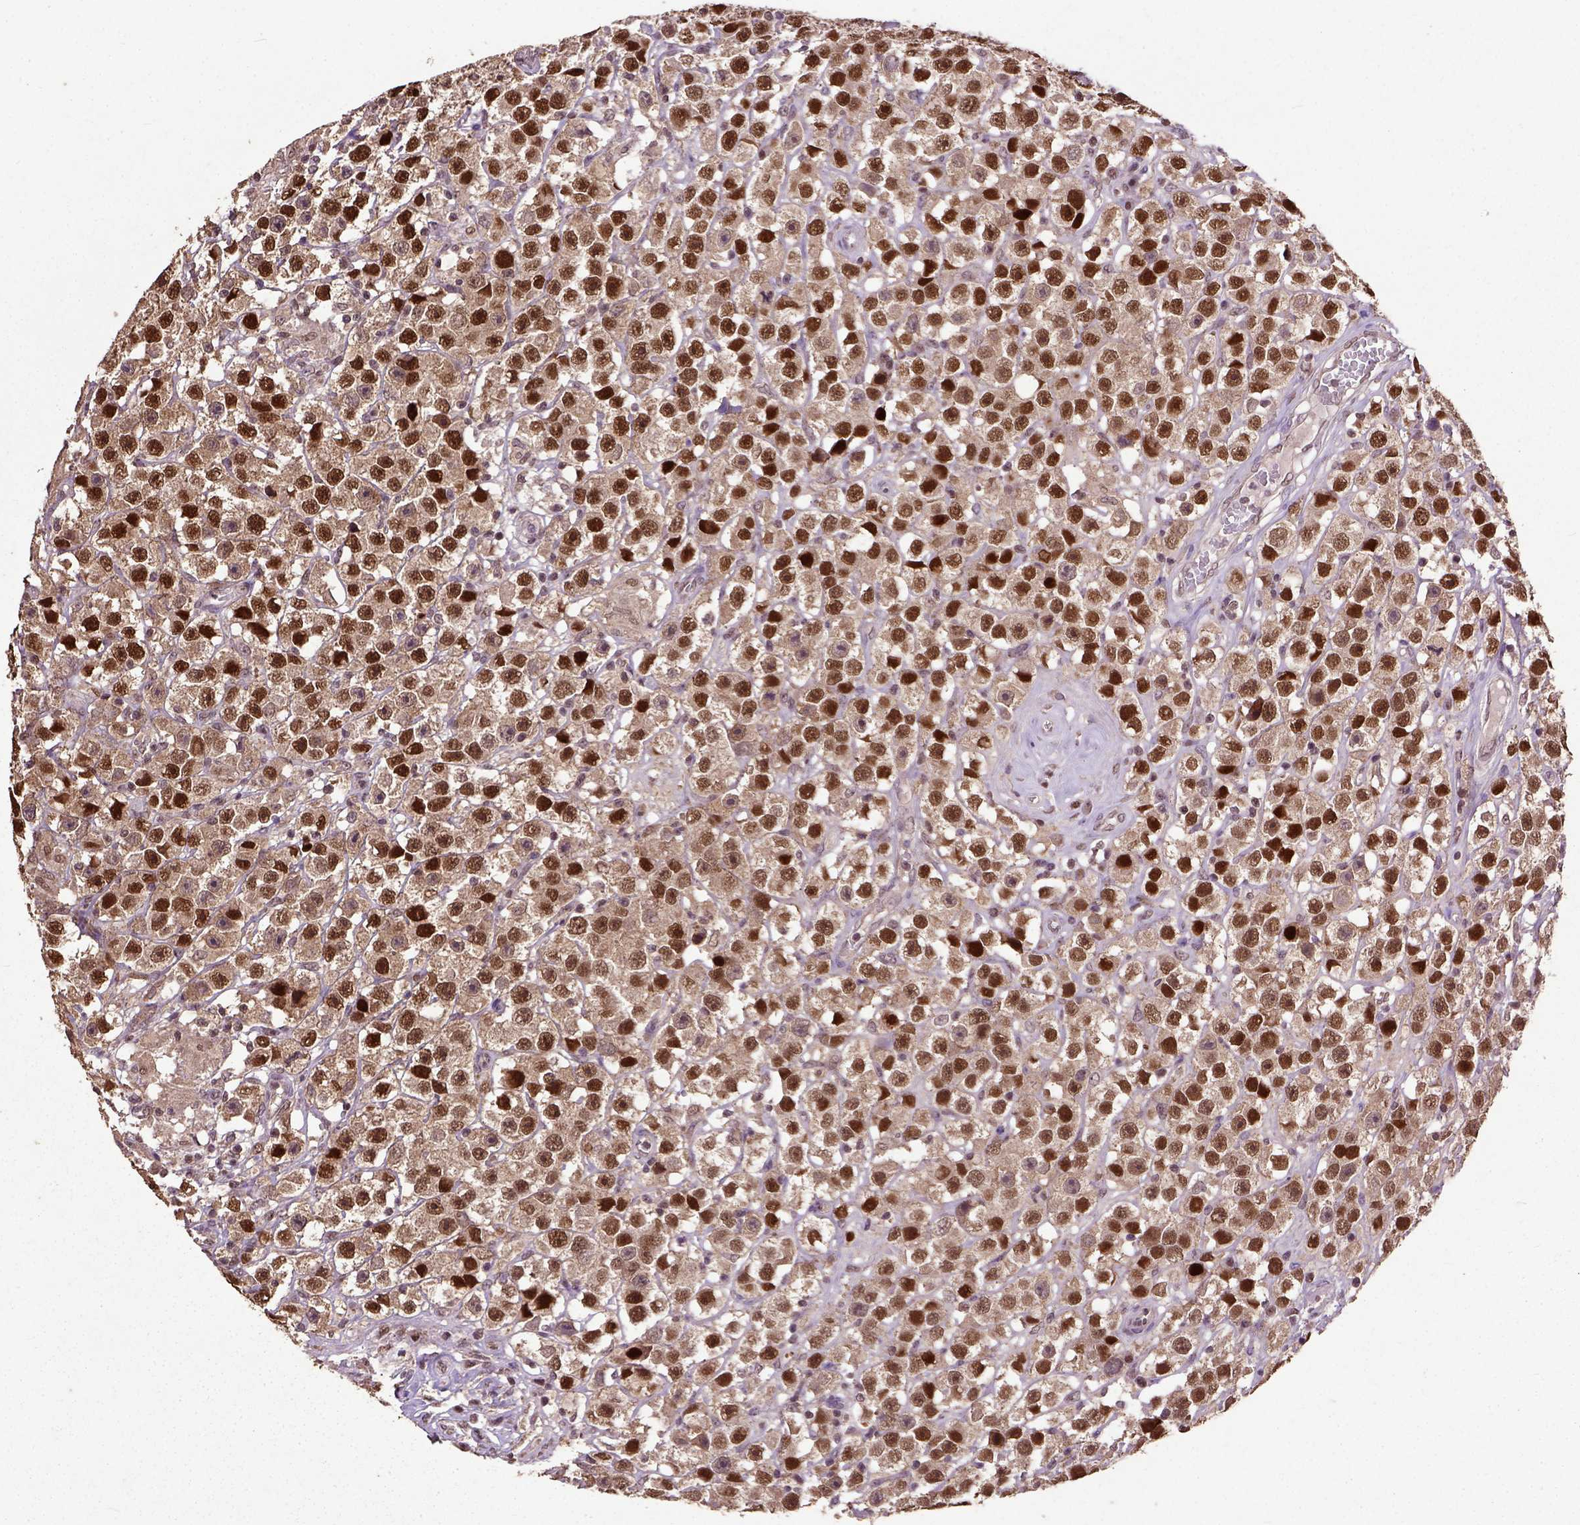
{"staining": {"intensity": "strong", "quantity": ">75%", "location": "nuclear"}, "tissue": "testis cancer", "cell_type": "Tumor cells", "image_type": "cancer", "snomed": [{"axis": "morphology", "description": "Seminoma, NOS"}, {"axis": "topography", "description": "Testis"}], "caption": "Testis seminoma stained with DAB (3,3'-diaminobenzidine) IHC displays high levels of strong nuclear staining in about >75% of tumor cells.", "gene": "UBA3", "patient": {"sex": "male", "age": 45}}